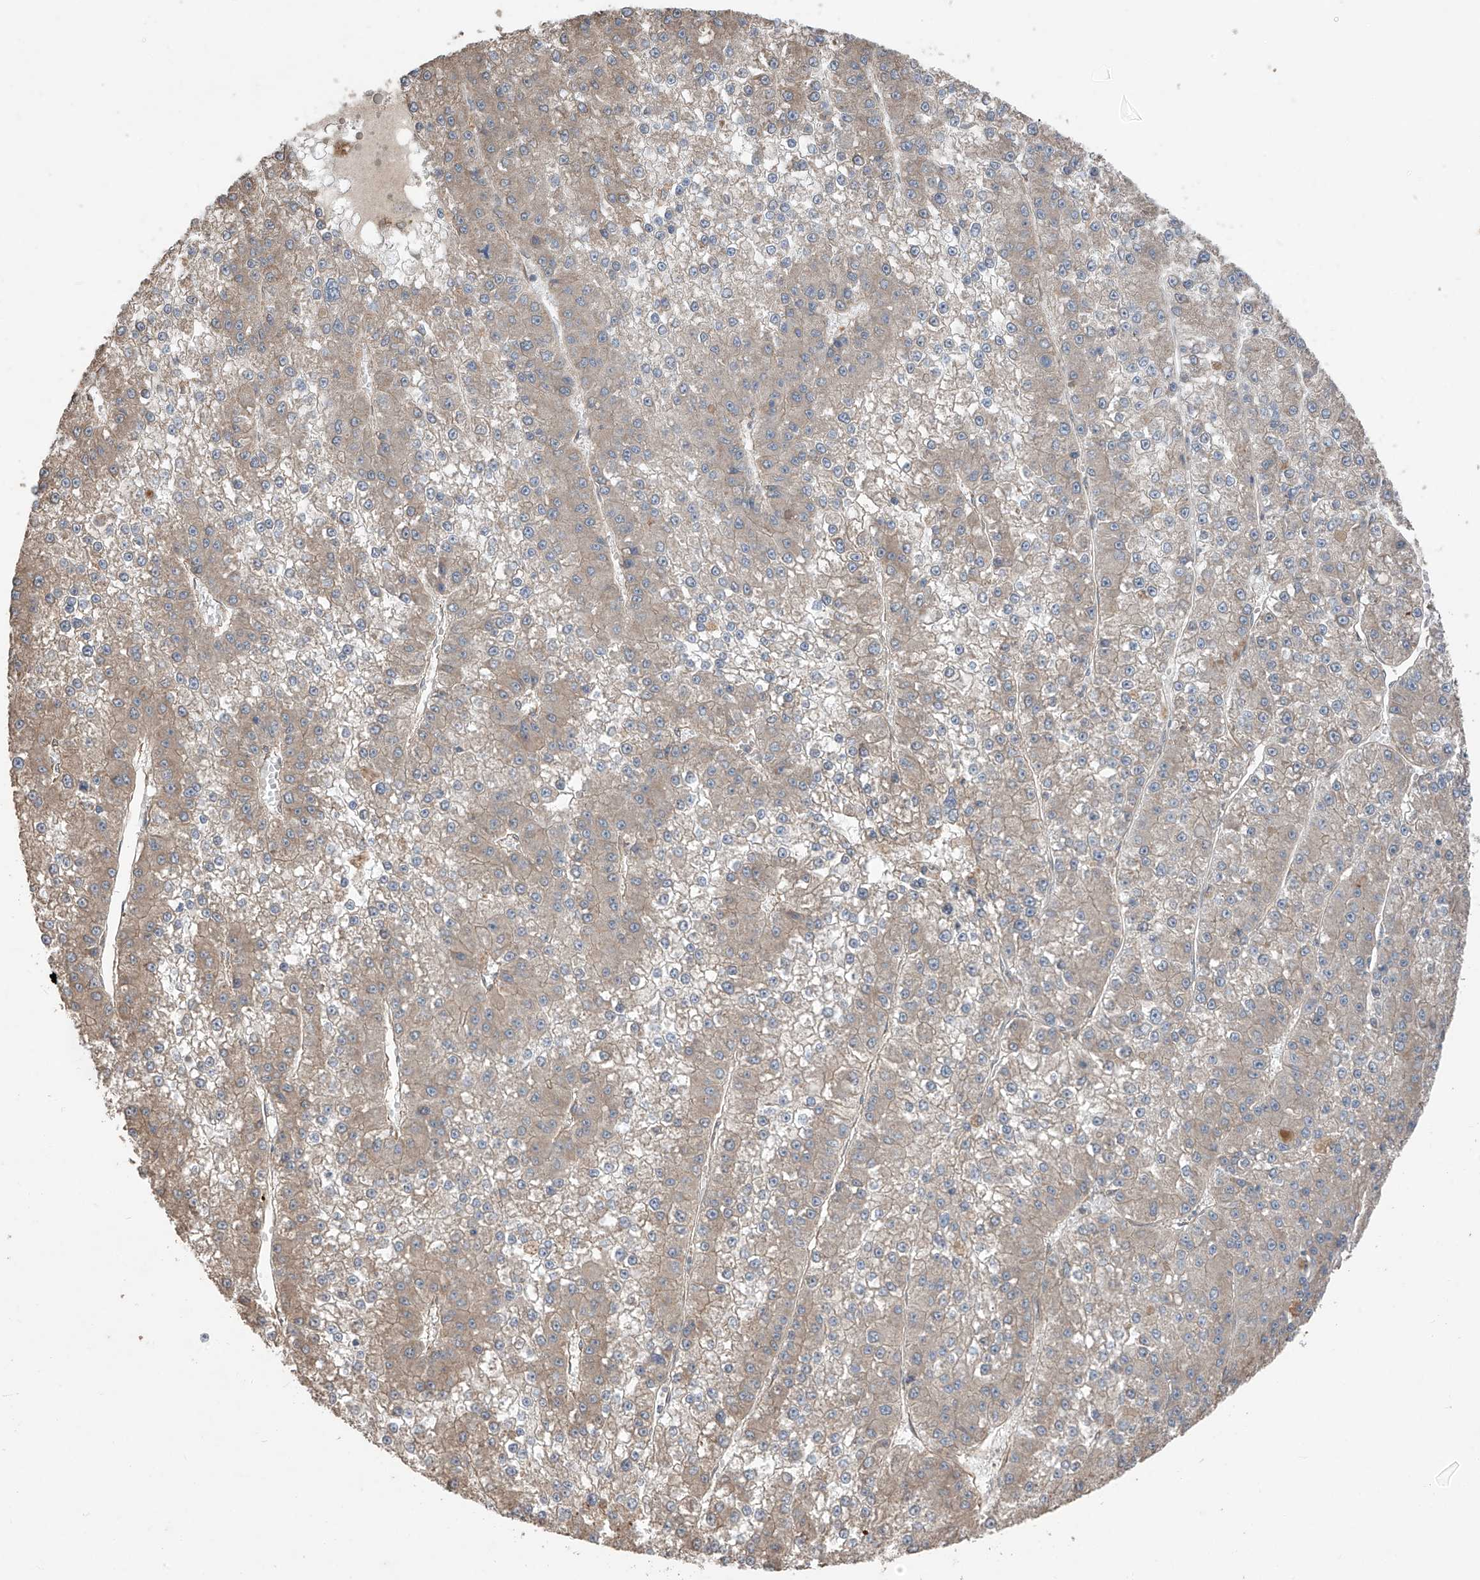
{"staining": {"intensity": "weak", "quantity": "25%-75%", "location": "cytoplasmic/membranous"}, "tissue": "liver cancer", "cell_type": "Tumor cells", "image_type": "cancer", "snomed": [{"axis": "morphology", "description": "Carcinoma, Hepatocellular, NOS"}, {"axis": "topography", "description": "Liver"}], "caption": "A photomicrograph of human liver hepatocellular carcinoma stained for a protein shows weak cytoplasmic/membranous brown staining in tumor cells.", "gene": "AGBL5", "patient": {"sex": "female", "age": 73}}